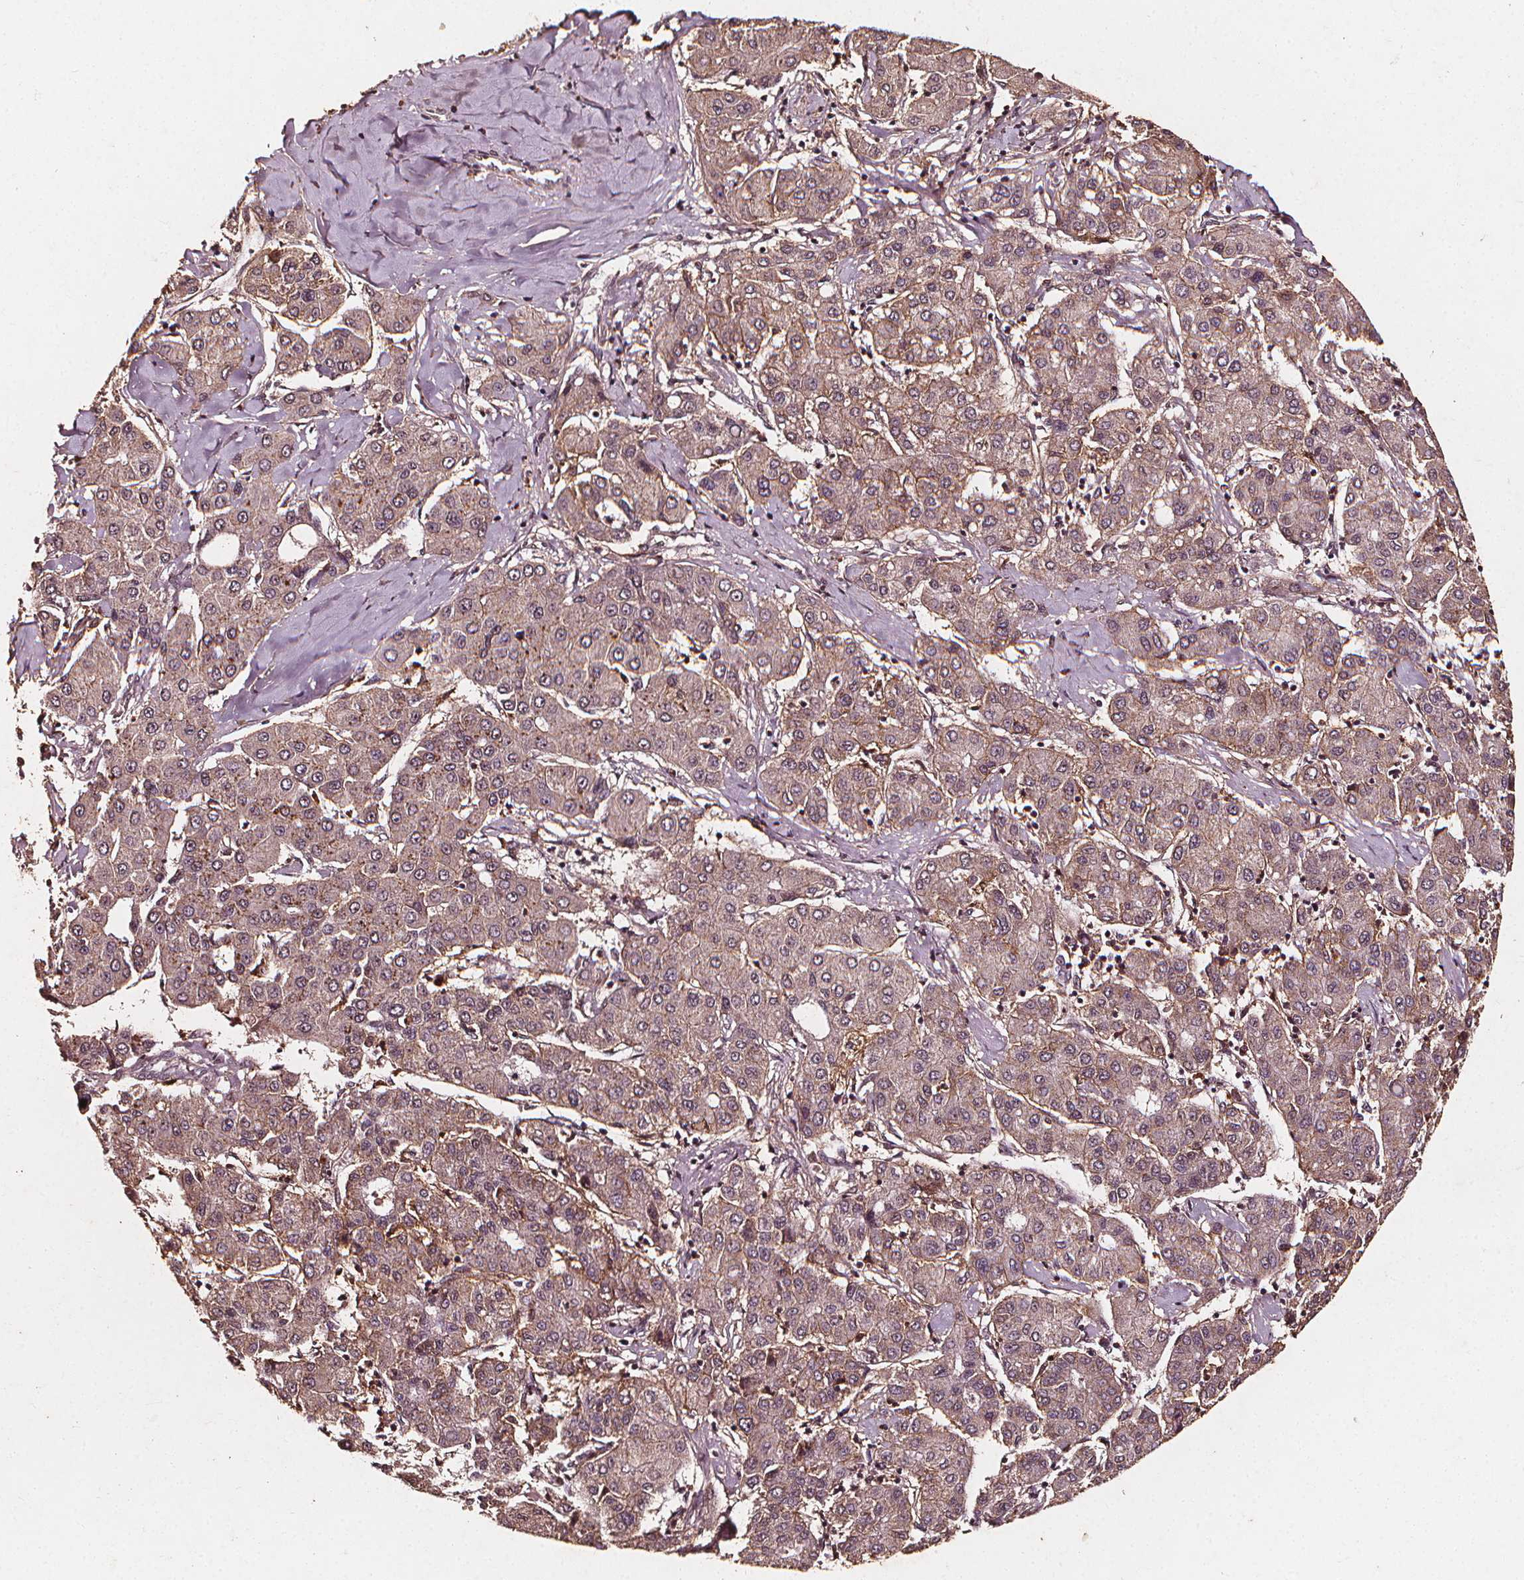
{"staining": {"intensity": "weak", "quantity": "25%-75%", "location": "cytoplasmic/membranous"}, "tissue": "liver cancer", "cell_type": "Tumor cells", "image_type": "cancer", "snomed": [{"axis": "morphology", "description": "Carcinoma, Hepatocellular, NOS"}, {"axis": "topography", "description": "Liver"}], "caption": "Liver hepatocellular carcinoma stained with immunohistochemistry shows weak cytoplasmic/membranous positivity in about 25%-75% of tumor cells. The staining was performed using DAB (3,3'-diaminobenzidine) to visualize the protein expression in brown, while the nuclei were stained in blue with hematoxylin (Magnification: 20x).", "gene": "ABCA1", "patient": {"sex": "male", "age": 65}}